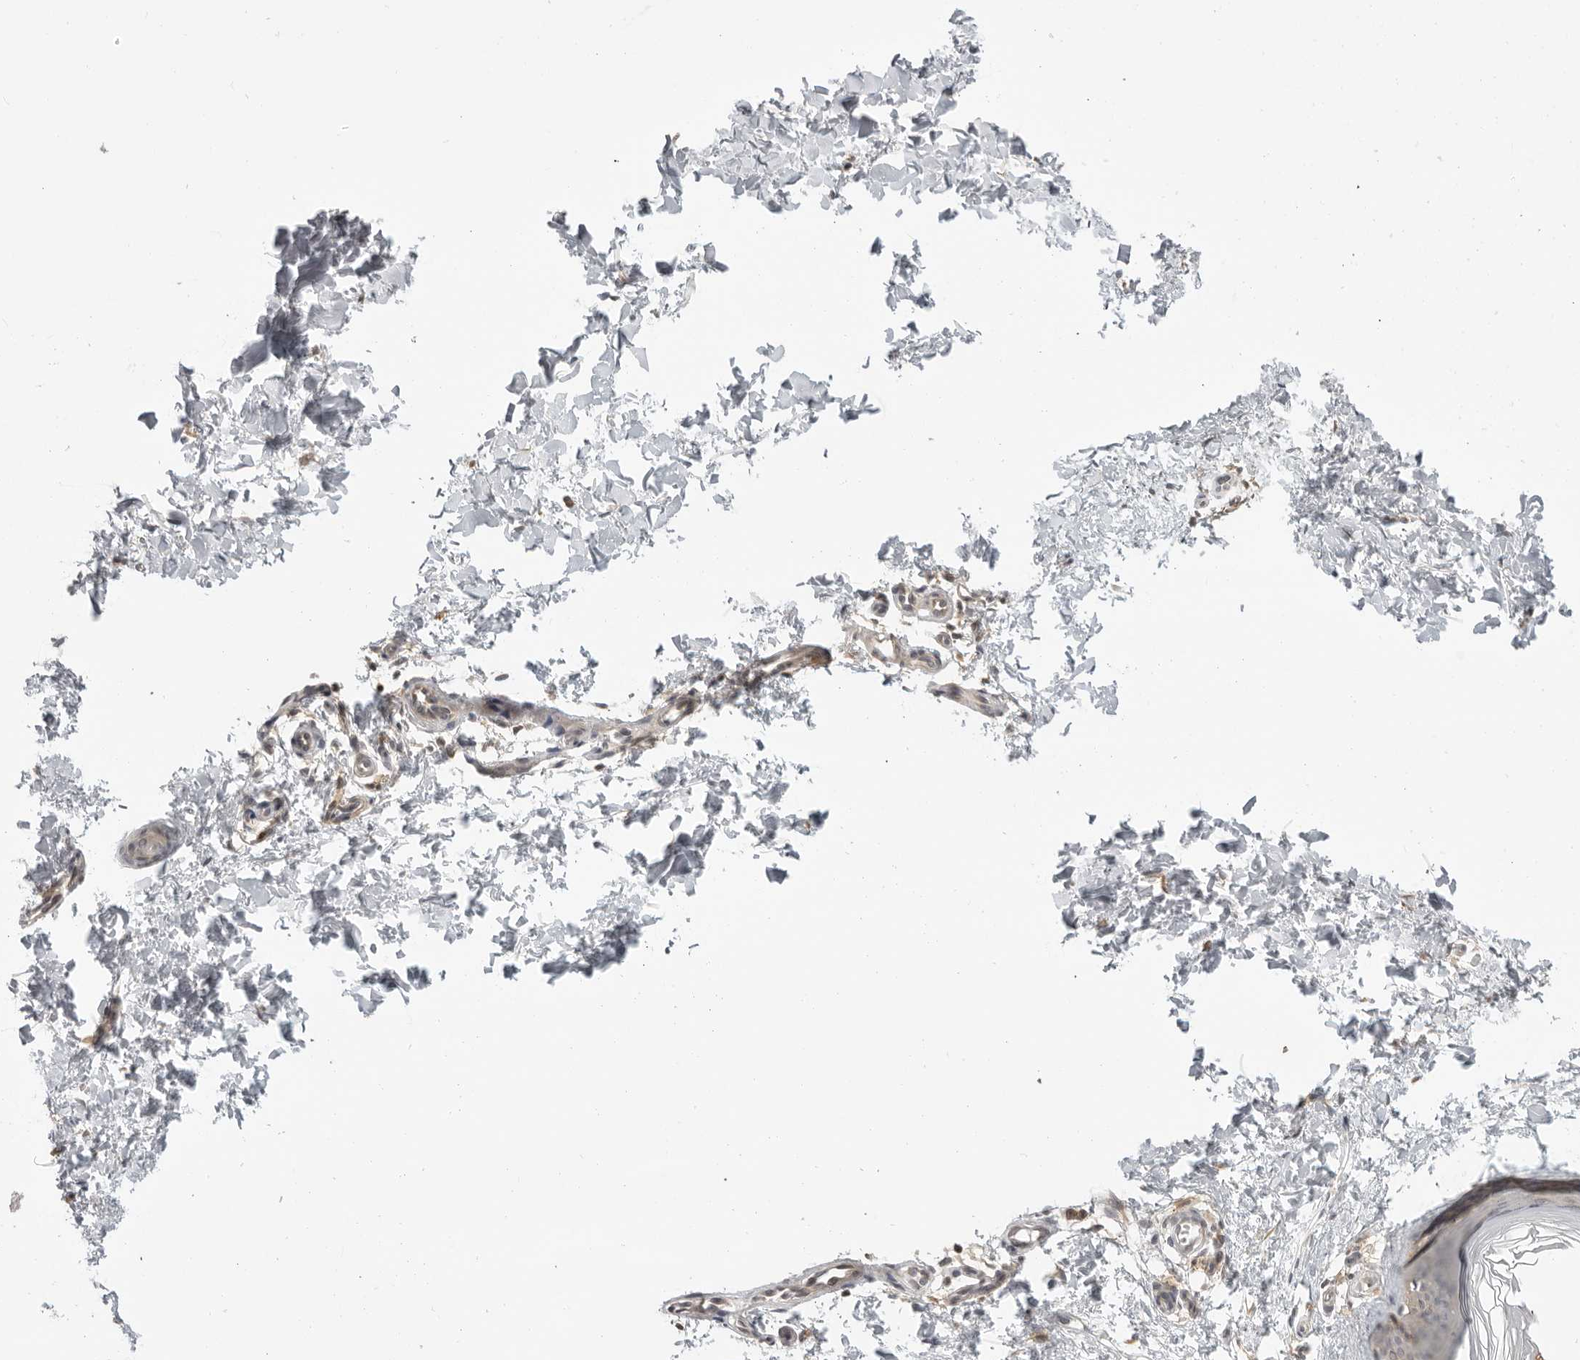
{"staining": {"intensity": "weak", "quantity": ">75%", "location": "cytoplasmic/membranous"}, "tissue": "skin", "cell_type": "Fibroblasts", "image_type": "normal", "snomed": [{"axis": "morphology", "description": "Normal tissue, NOS"}, {"axis": "topography", "description": "Skin"}], "caption": "Normal skin was stained to show a protein in brown. There is low levels of weak cytoplasmic/membranous staining in about >75% of fibroblasts. (DAB IHC with brightfield microscopy, high magnification).", "gene": "PRRC2A", "patient": {"sex": "female", "age": 27}}